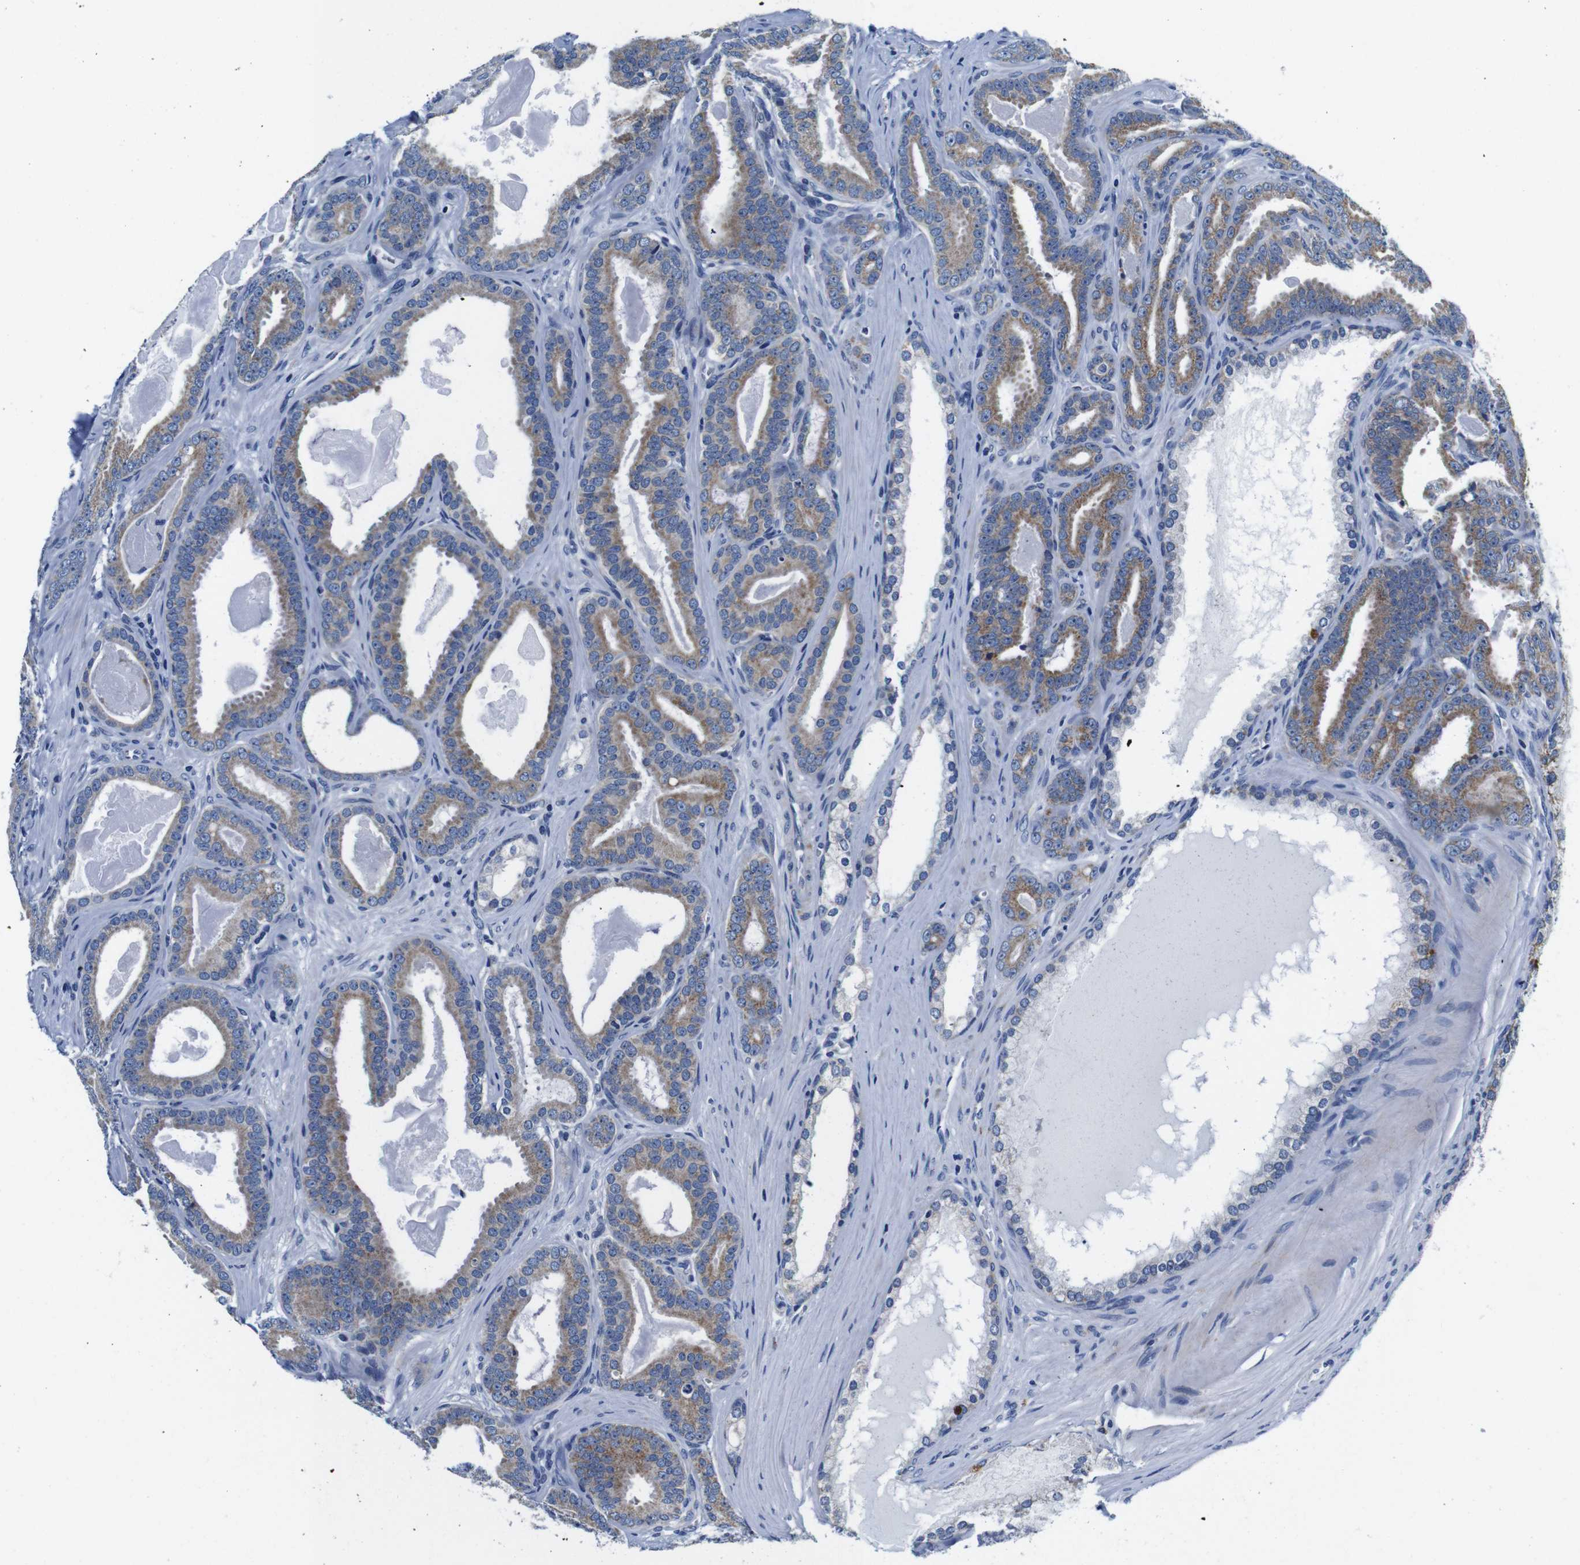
{"staining": {"intensity": "moderate", "quantity": ">75%", "location": "cytoplasmic/membranous"}, "tissue": "prostate cancer", "cell_type": "Tumor cells", "image_type": "cancer", "snomed": [{"axis": "morphology", "description": "Adenocarcinoma, High grade"}, {"axis": "topography", "description": "Prostate"}], "caption": "IHC of human prostate cancer (high-grade adenocarcinoma) shows medium levels of moderate cytoplasmic/membranous expression in approximately >75% of tumor cells. (DAB IHC, brown staining for protein, blue staining for nuclei).", "gene": "SNX19", "patient": {"sex": "male", "age": 60}}